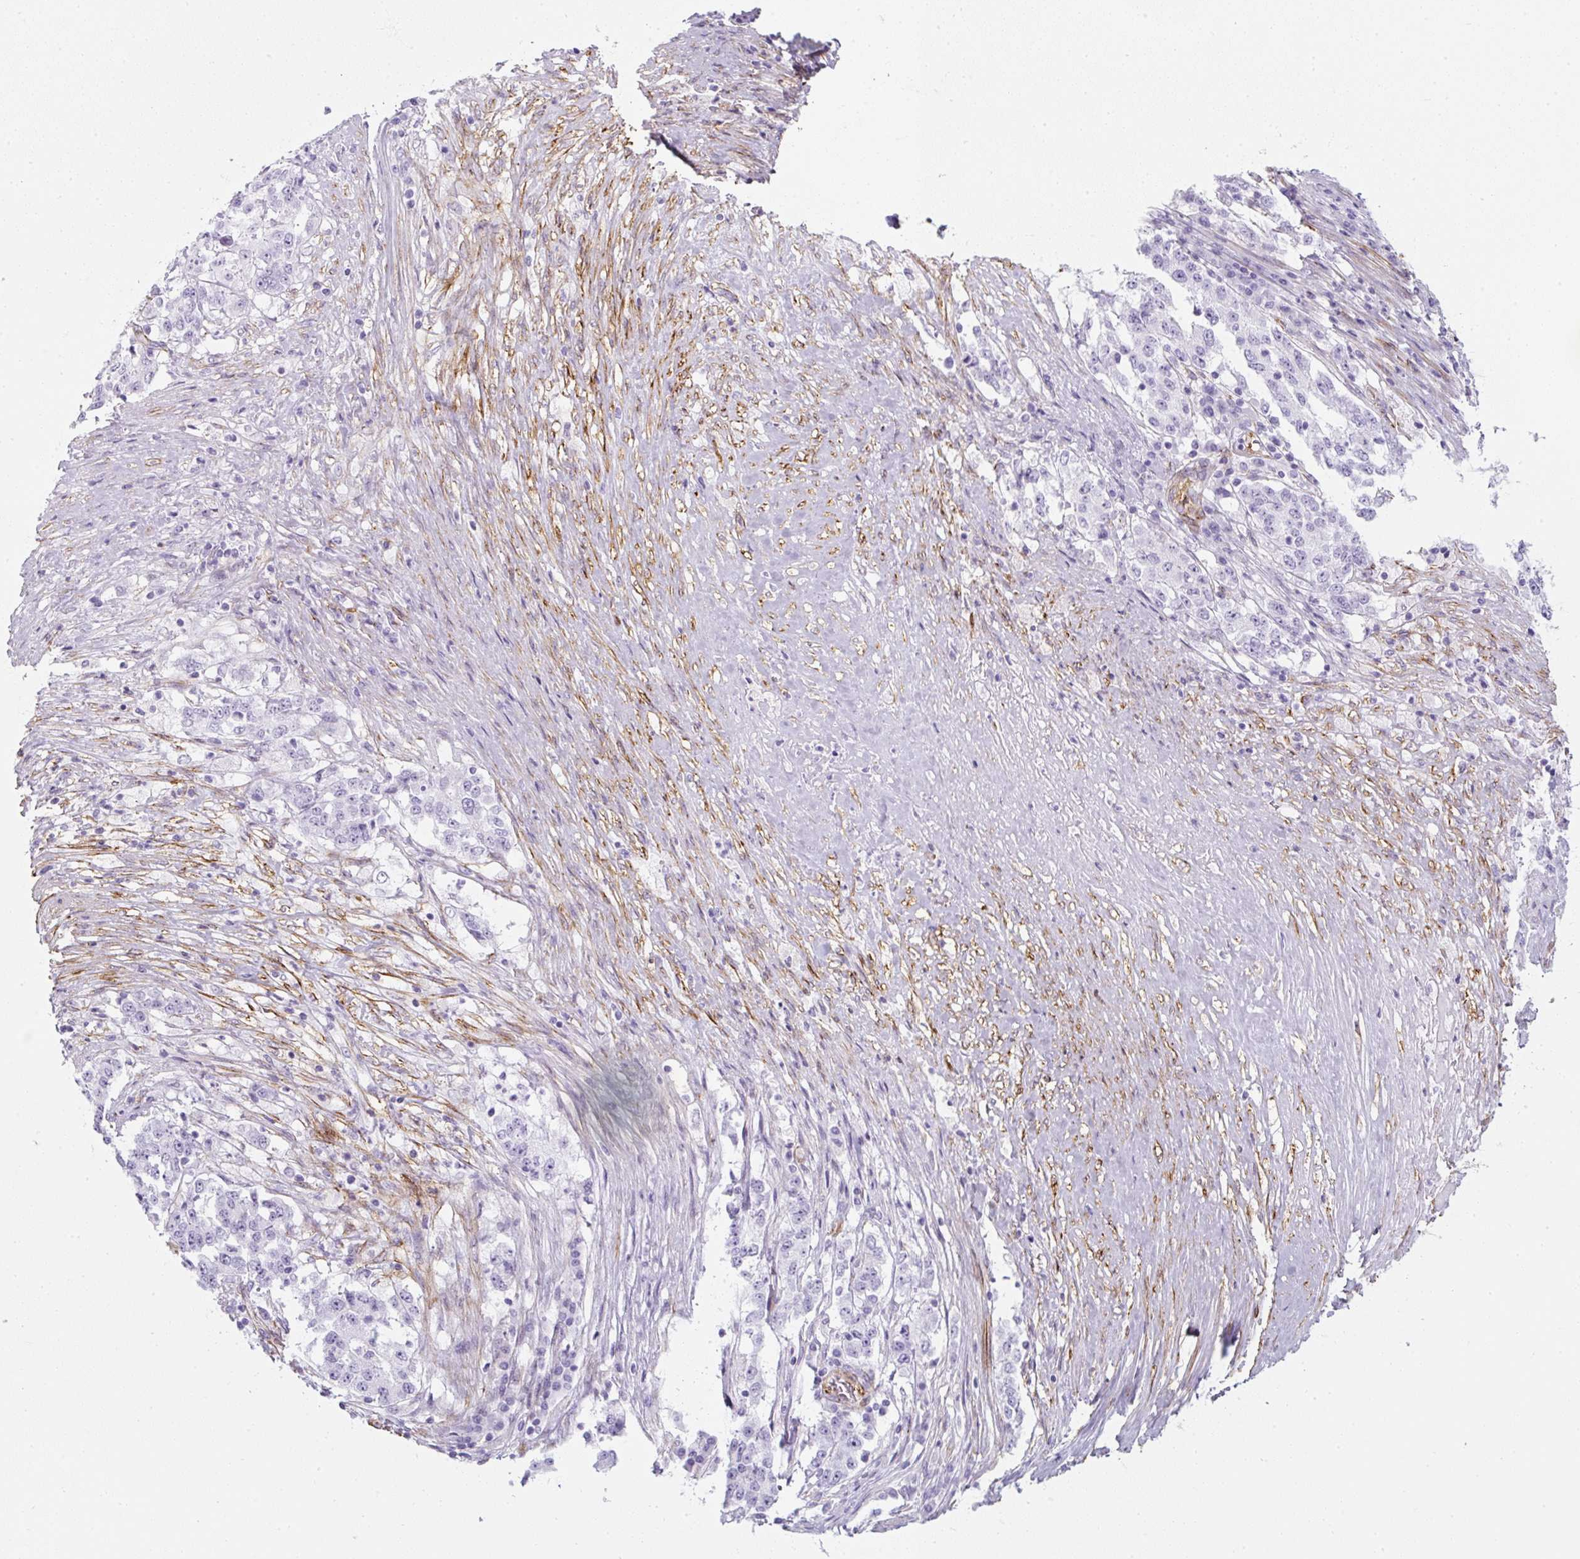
{"staining": {"intensity": "negative", "quantity": "none", "location": "none"}, "tissue": "stomach cancer", "cell_type": "Tumor cells", "image_type": "cancer", "snomed": [{"axis": "morphology", "description": "Adenocarcinoma, NOS"}, {"axis": "topography", "description": "Stomach"}], "caption": "Immunohistochemistry (IHC) histopathology image of neoplastic tissue: human stomach cancer stained with DAB (3,3'-diaminobenzidine) reveals no significant protein positivity in tumor cells.", "gene": "CAVIN3", "patient": {"sex": "male", "age": 59}}